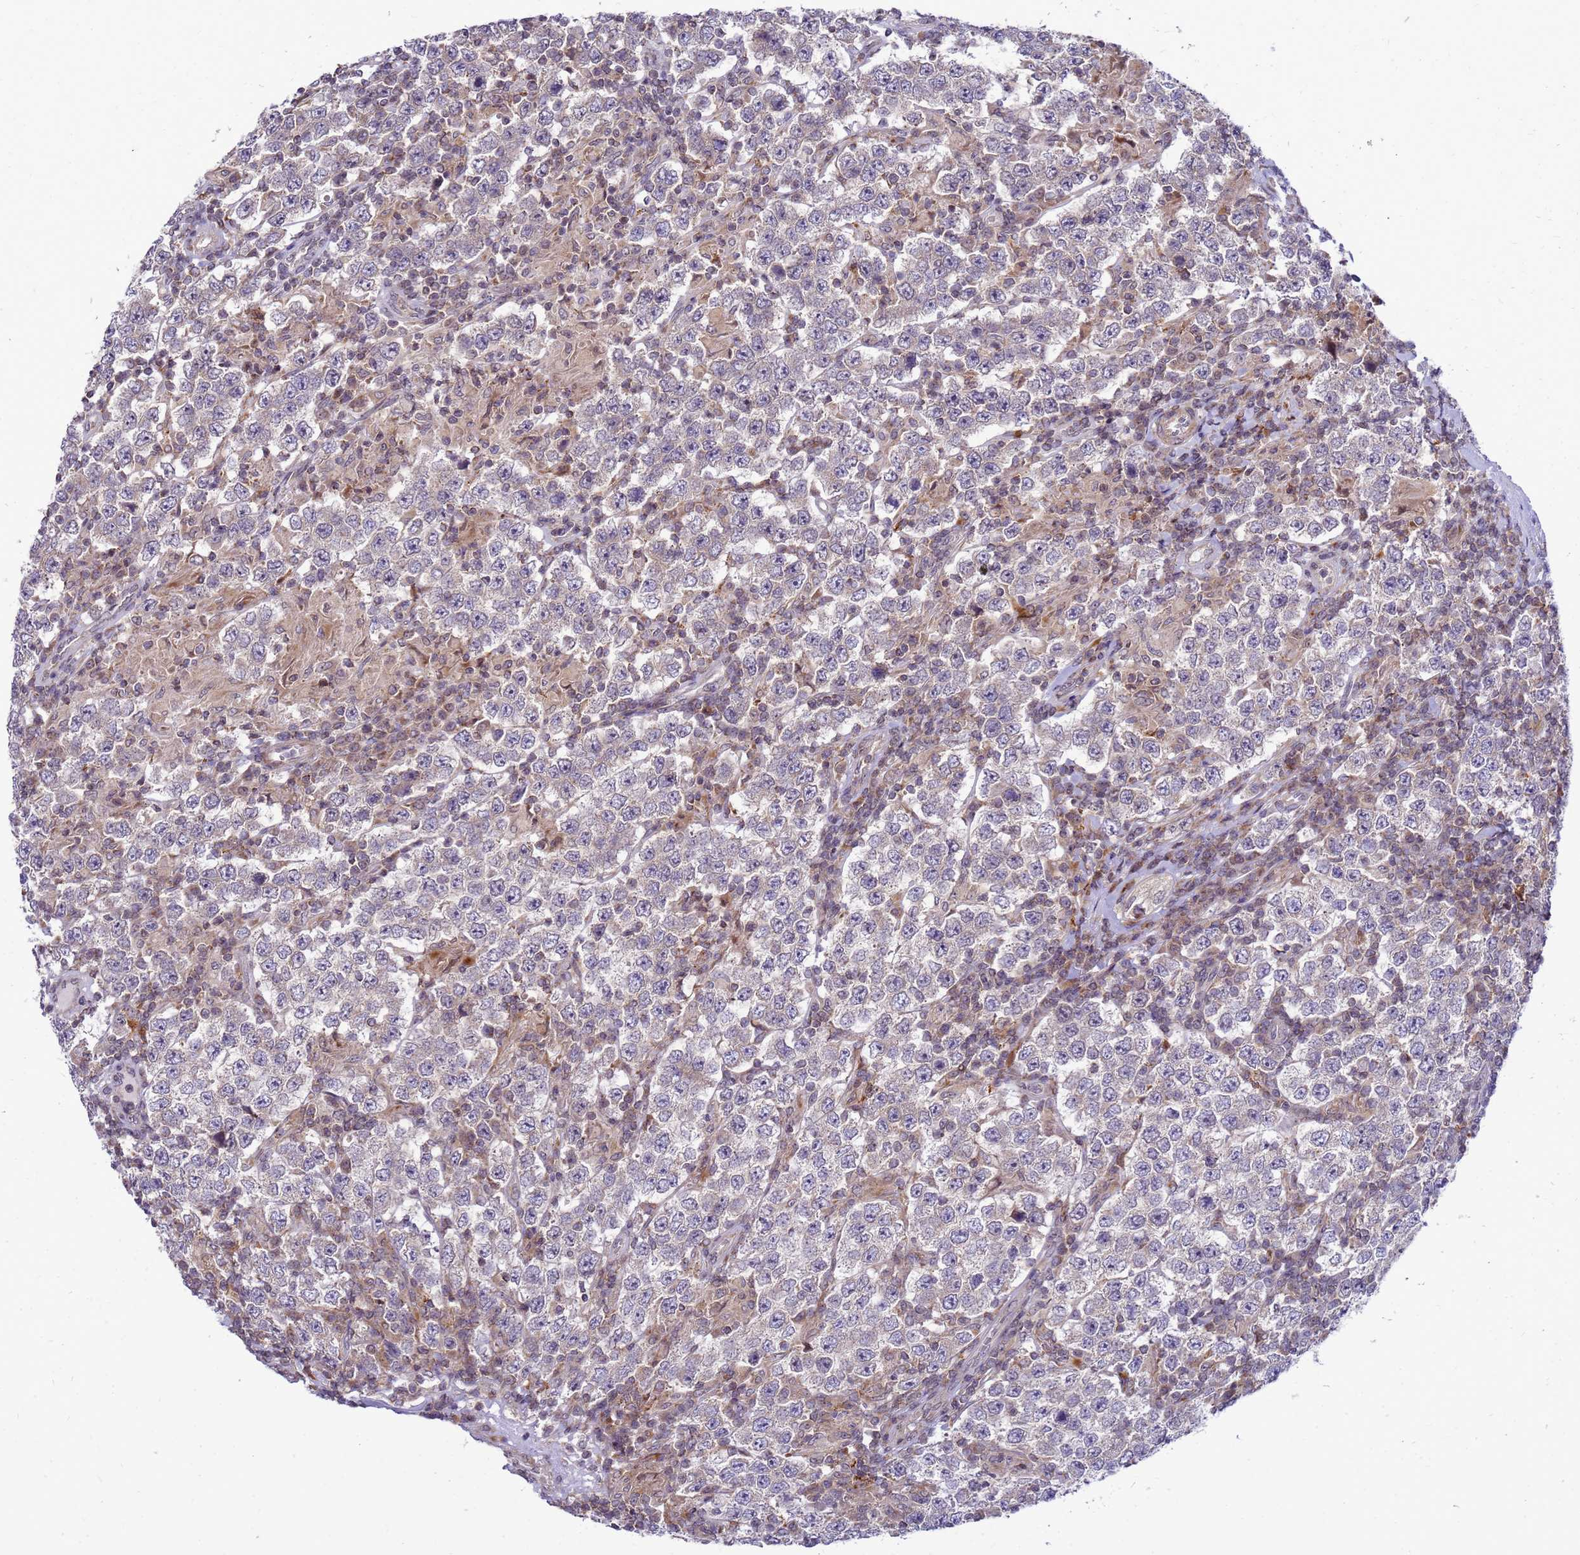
{"staining": {"intensity": "weak", "quantity": "25%-75%", "location": "cytoplasmic/membranous"}, "tissue": "testis cancer", "cell_type": "Tumor cells", "image_type": "cancer", "snomed": [{"axis": "morphology", "description": "Normal tissue, NOS"}, {"axis": "morphology", "description": "Urothelial carcinoma, High grade"}, {"axis": "morphology", "description": "Seminoma, NOS"}, {"axis": "morphology", "description": "Carcinoma, Embryonal, NOS"}, {"axis": "topography", "description": "Urinary bladder"}, {"axis": "topography", "description": "Testis"}], "caption": "An image of human seminoma (testis) stained for a protein displays weak cytoplasmic/membranous brown staining in tumor cells. The protein is stained brown, and the nuclei are stained in blue (DAB IHC with brightfield microscopy, high magnification).", "gene": "C12orf43", "patient": {"sex": "male", "age": 41}}